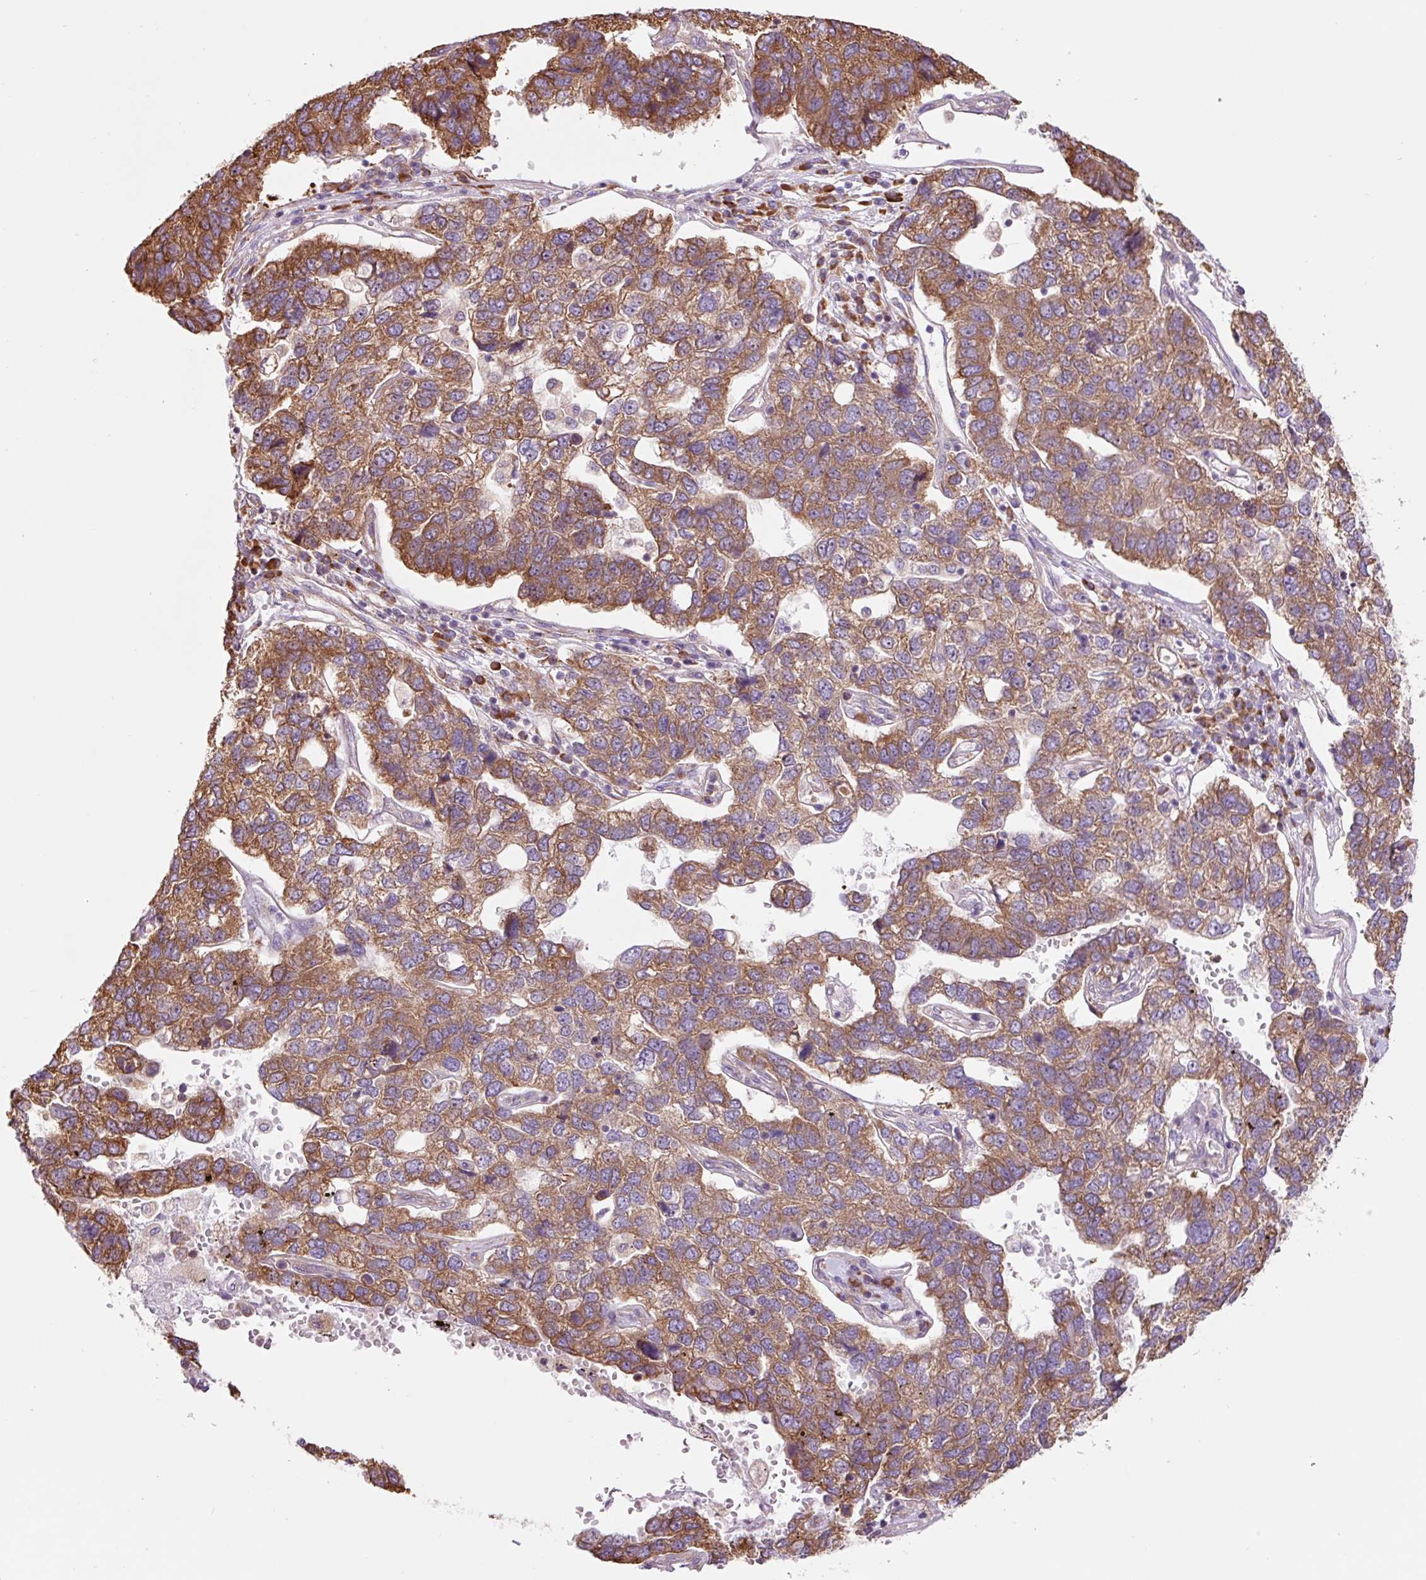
{"staining": {"intensity": "moderate", "quantity": ">75%", "location": "cytoplasmic/membranous"}, "tissue": "pancreatic cancer", "cell_type": "Tumor cells", "image_type": "cancer", "snomed": [{"axis": "morphology", "description": "Adenocarcinoma, NOS"}, {"axis": "topography", "description": "Pancreas"}], "caption": "Protein analysis of pancreatic cancer (adenocarcinoma) tissue reveals moderate cytoplasmic/membranous staining in approximately >75% of tumor cells.", "gene": "RPL41", "patient": {"sex": "female", "age": 61}}